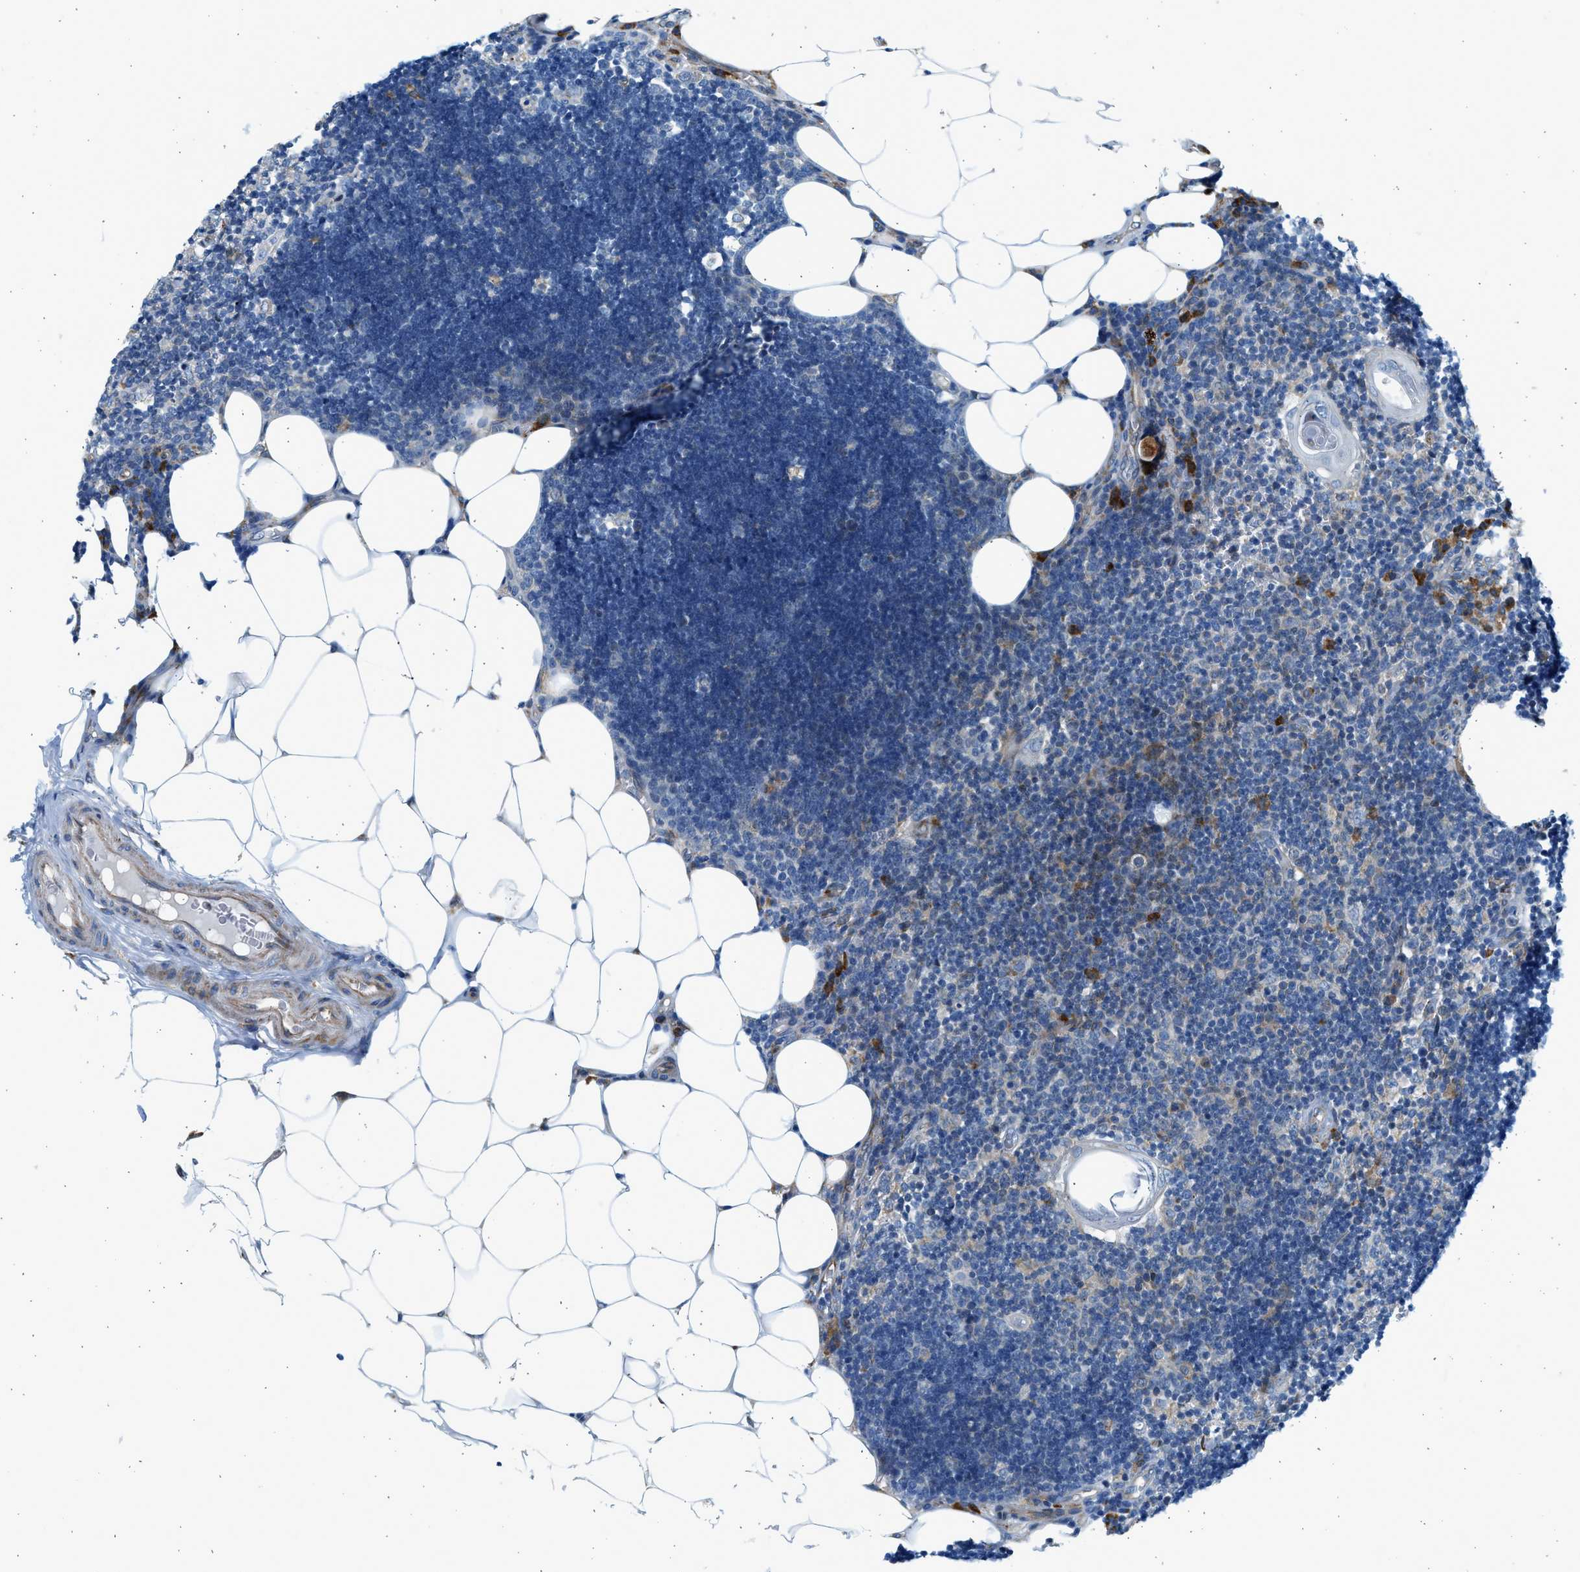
{"staining": {"intensity": "negative", "quantity": "none", "location": "none"}, "tissue": "lymph node", "cell_type": "Germinal center cells", "image_type": "normal", "snomed": [{"axis": "morphology", "description": "Normal tissue, NOS"}, {"axis": "topography", "description": "Lymph node"}], "caption": "Histopathology image shows no protein staining in germinal center cells of unremarkable lymph node.", "gene": "CNTN6", "patient": {"sex": "male", "age": 33}}